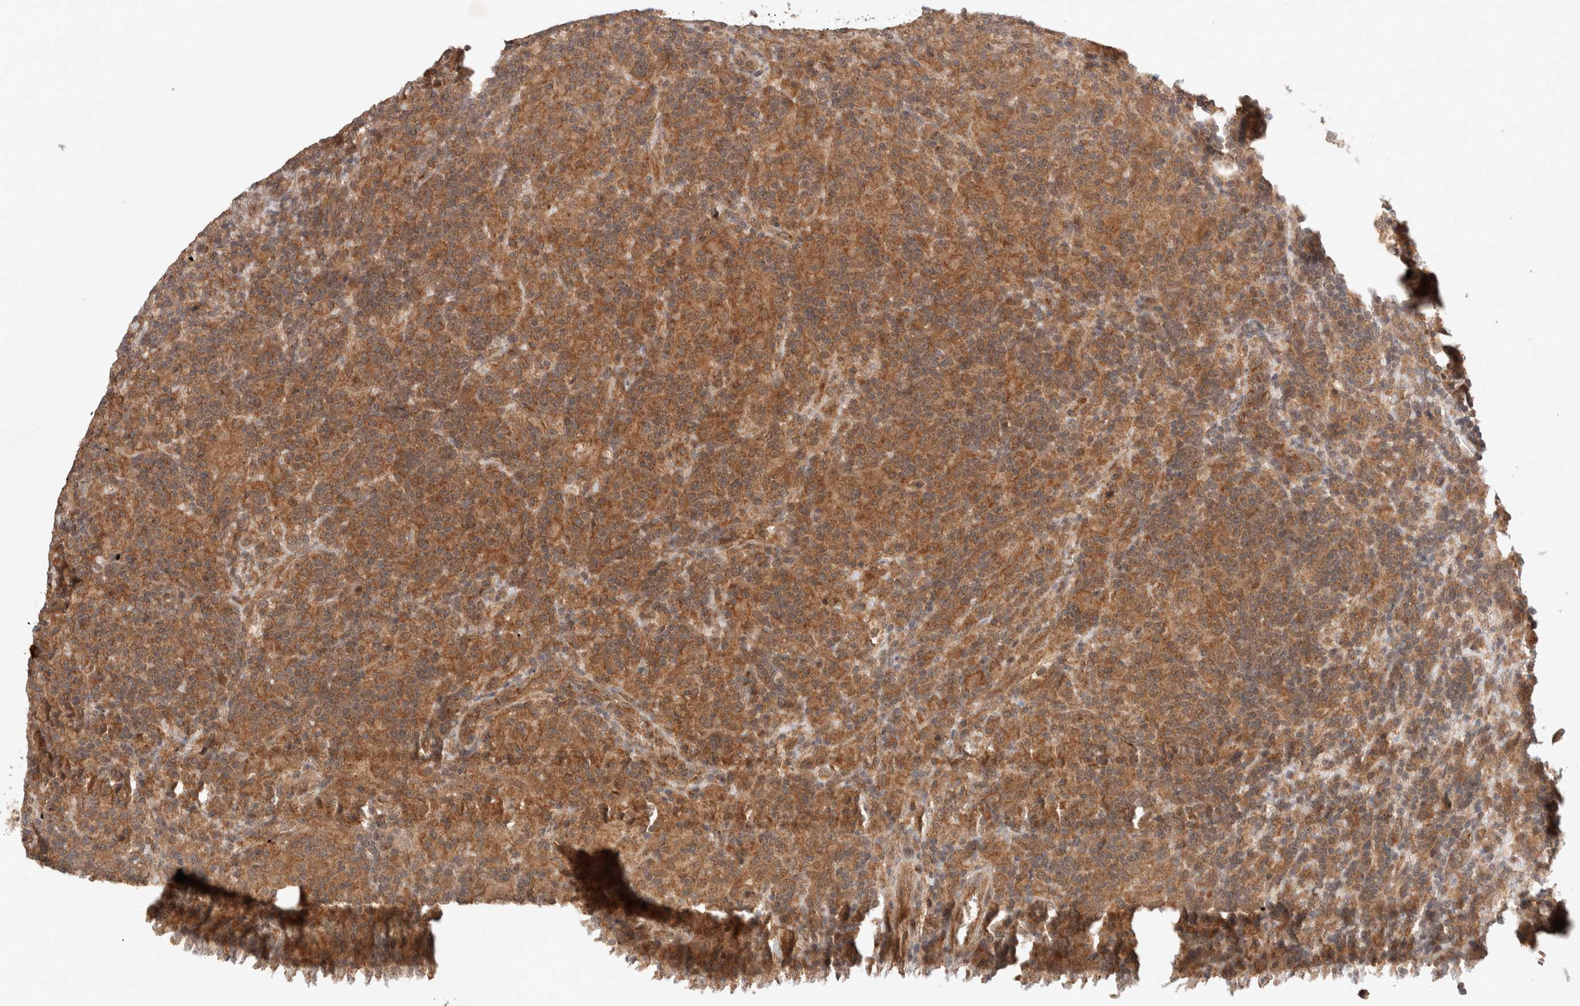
{"staining": {"intensity": "moderate", "quantity": ">75%", "location": "cytoplasmic/membranous,nuclear"}, "tissue": "lymphoma", "cell_type": "Tumor cells", "image_type": "cancer", "snomed": [{"axis": "morphology", "description": "Hodgkin's disease, NOS"}, {"axis": "topography", "description": "Lymph node"}], "caption": "Immunohistochemistry (IHC) micrograph of Hodgkin's disease stained for a protein (brown), which reveals medium levels of moderate cytoplasmic/membranous and nuclear positivity in about >75% of tumor cells.", "gene": "SIKE1", "patient": {"sex": "male", "age": 70}}